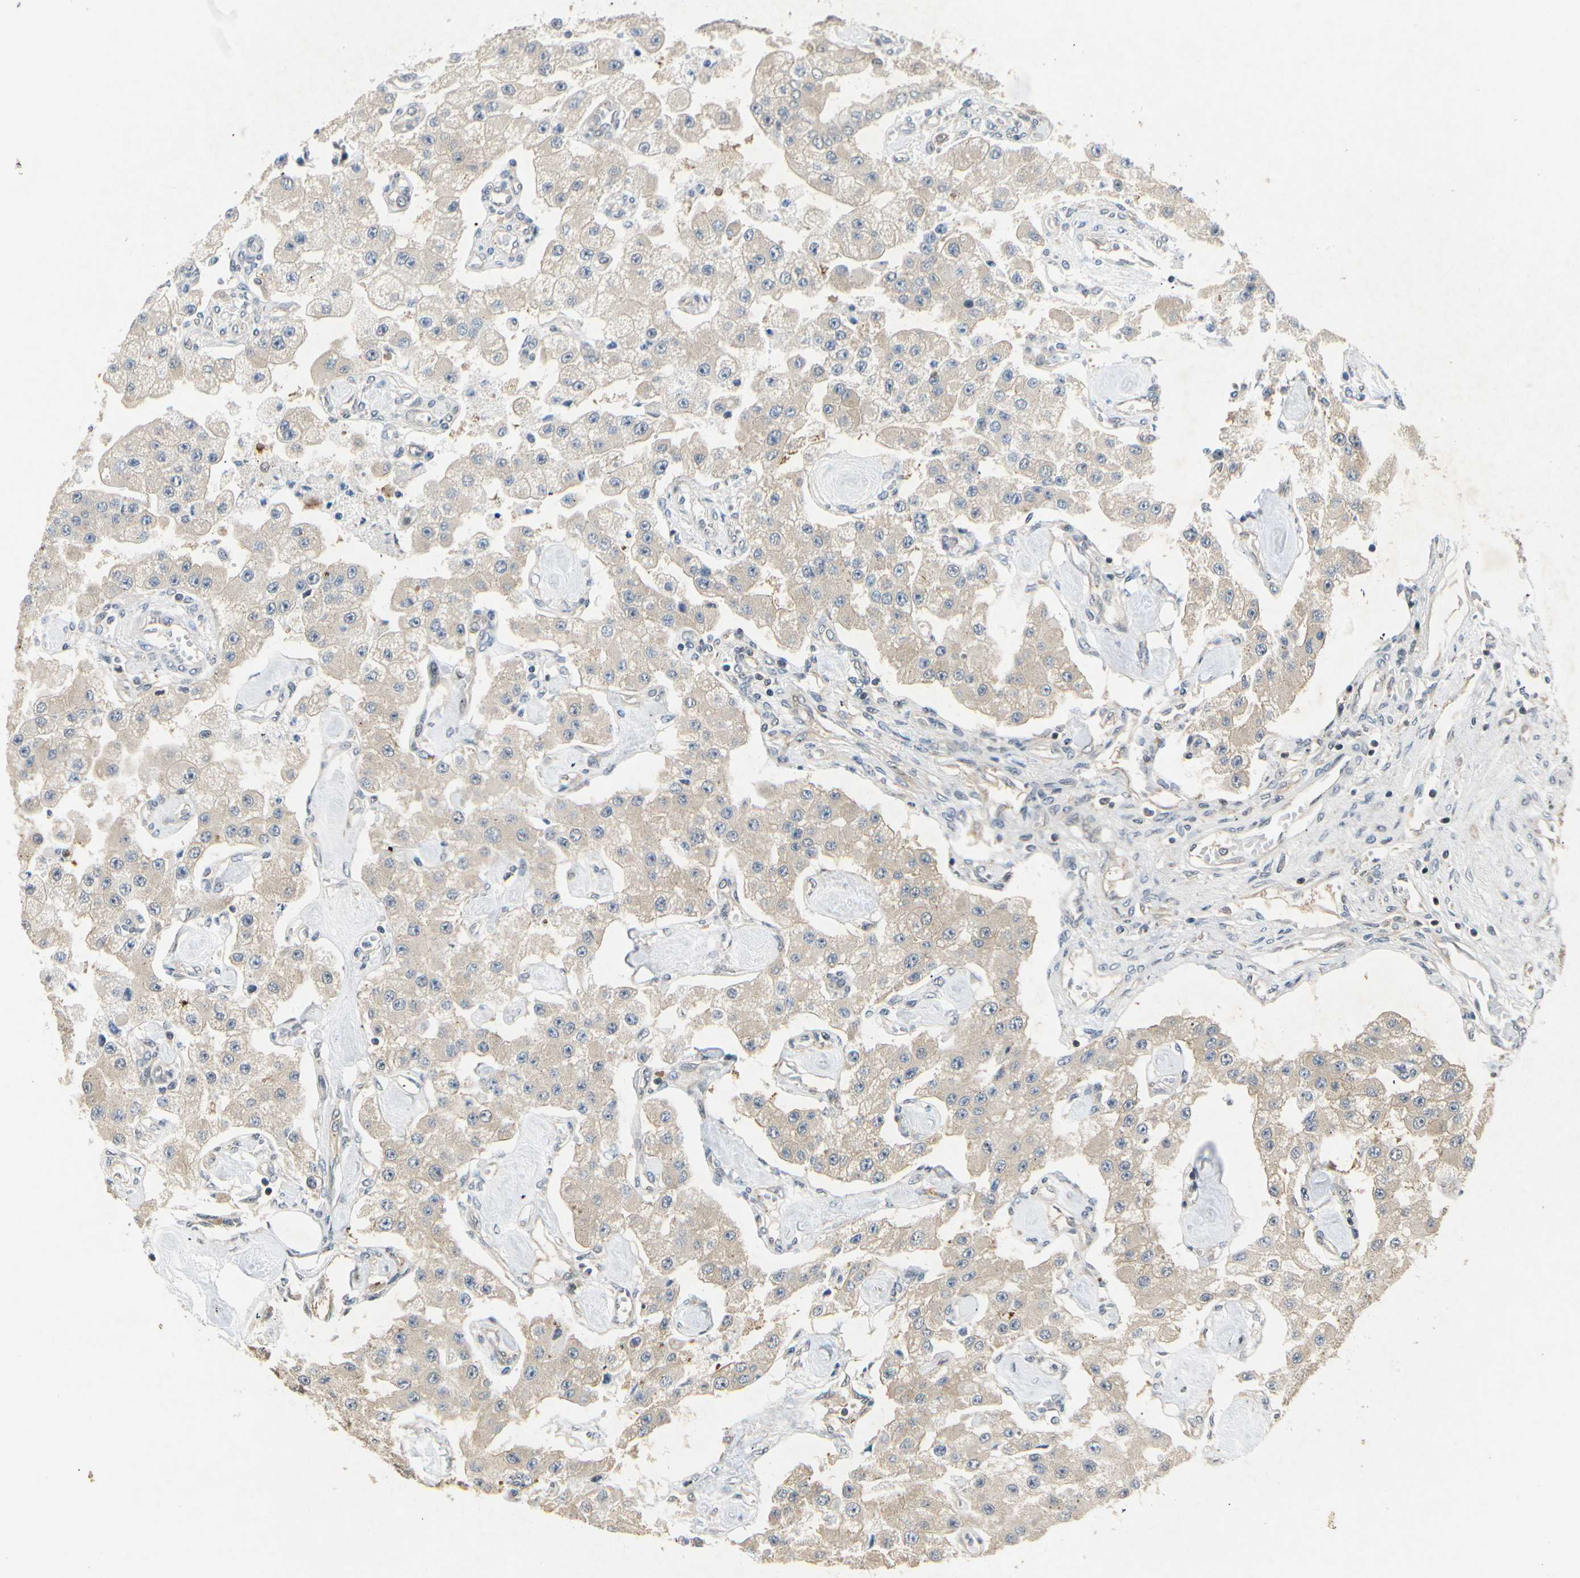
{"staining": {"intensity": "weak", "quantity": "25%-75%", "location": "cytoplasmic/membranous"}, "tissue": "carcinoid", "cell_type": "Tumor cells", "image_type": "cancer", "snomed": [{"axis": "morphology", "description": "Carcinoid, malignant, NOS"}, {"axis": "topography", "description": "Pancreas"}], "caption": "Carcinoid was stained to show a protein in brown. There is low levels of weak cytoplasmic/membranous positivity in about 25%-75% of tumor cells. (Stains: DAB (3,3'-diaminobenzidine) in brown, nuclei in blue, Microscopy: brightfield microscopy at high magnification).", "gene": "EIF1AX", "patient": {"sex": "male", "age": 41}}